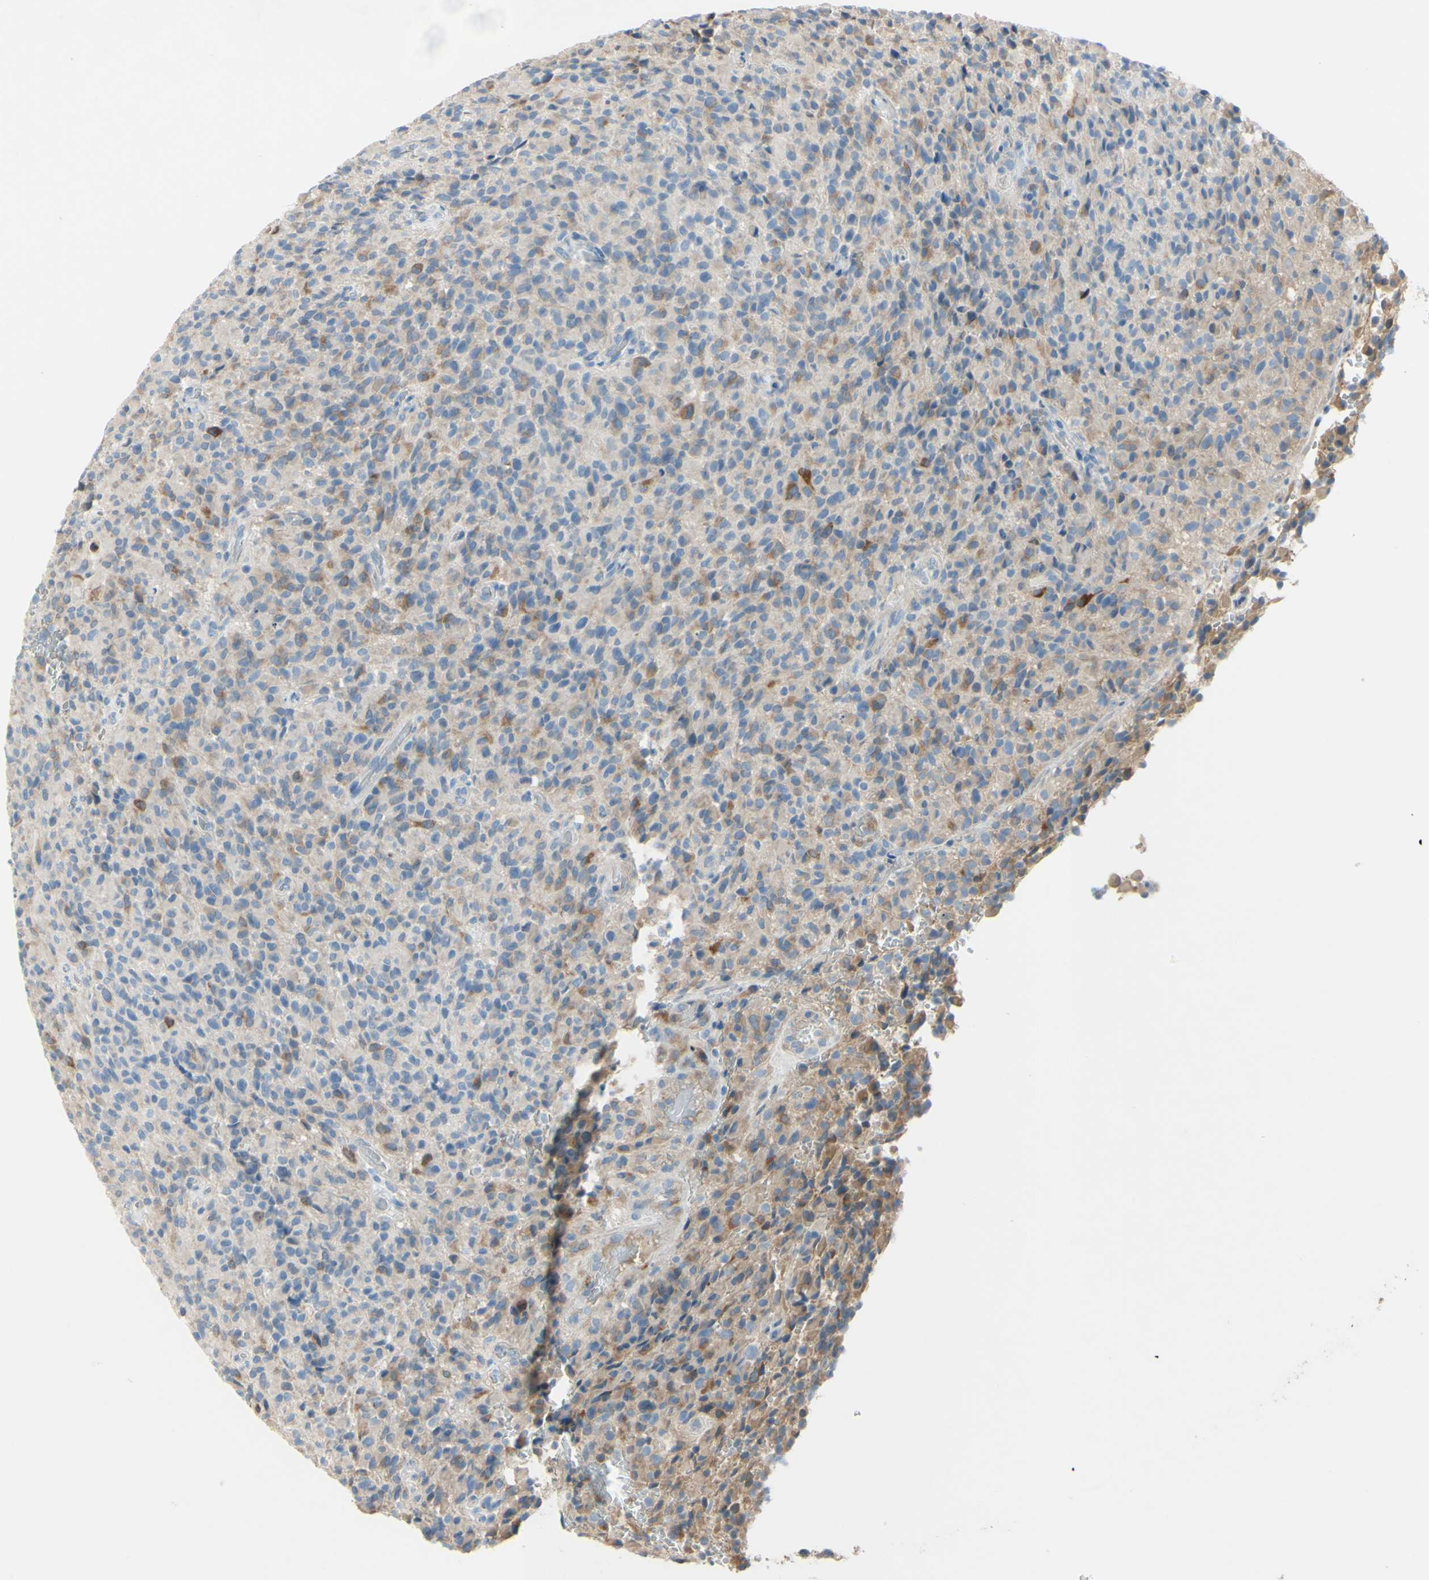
{"staining": {"intensity": "moderate", "quantity": "<25%", "location": "cytoplasmic/membranous"}, "tissue": "glioma", "cell_type": "Tumor cells", "image_type": "cancer", "snomed": [{"axis": "morphology", "description": "Glioma, malignant, High grade"}, {"axis": "topography", "description": "Brain"}], "caption": "IHC of human glioma reveals low levels of moderate cytoplasmic/membranous expression in about <25% of tumor cells.", "gene": "FDFT1", "patient": {"sex": "male", "age": 71}}